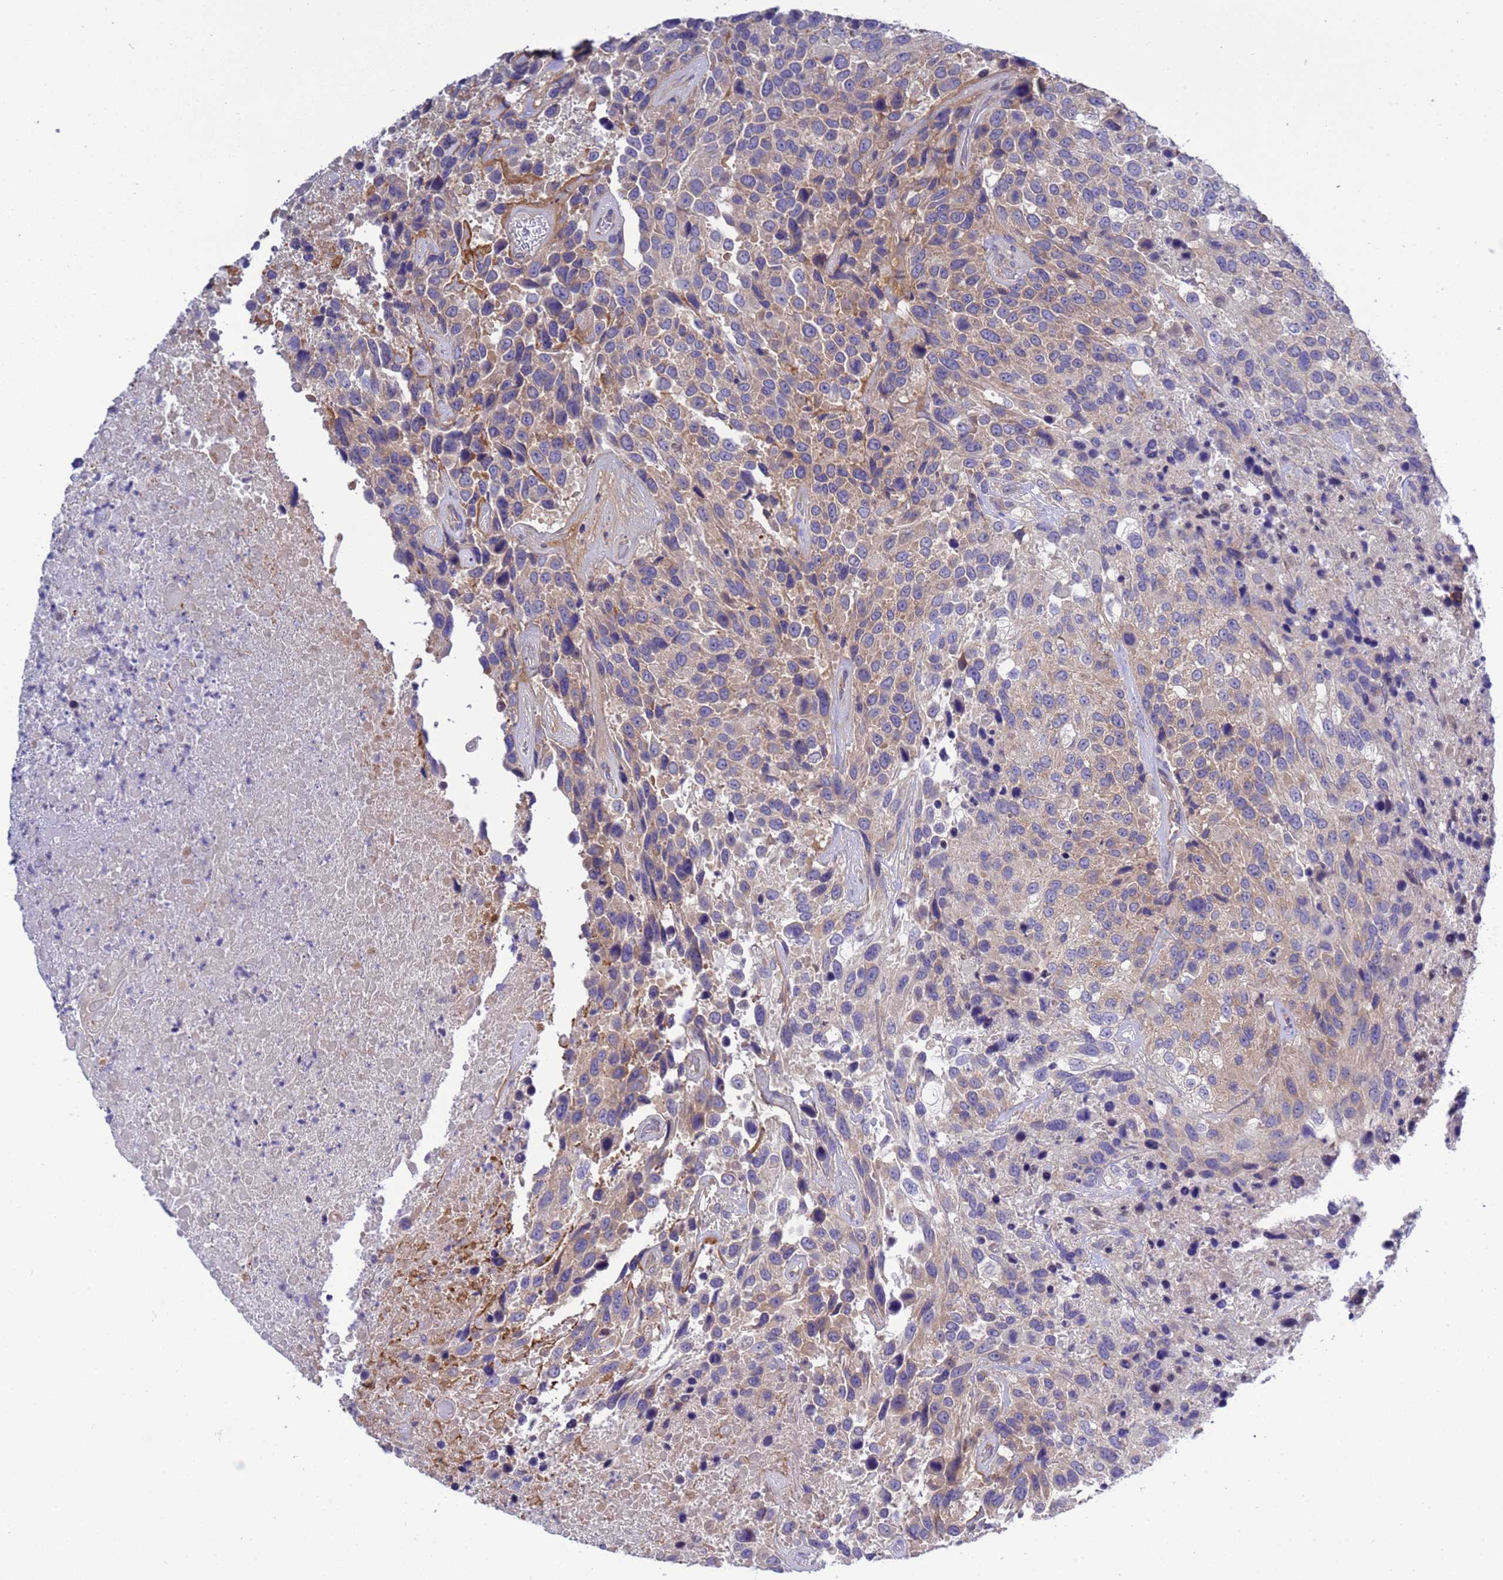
{"staining": {"intensity": "weak", "quantity": "25%-75%", "location": "cytoplasmic/membranous"}, "tissue": "urothelial cancer", "cell_type": "Tumor cells", "image_type": "cancer", "snomed": [{"axis": "morphology", "description": "Urothelial carcinoma, High grade"}, {"axis": "topography", "description": "Urinary bladder"}], "caption": "IHC (DAB) staining of human high-grade urothelial carcinoma displays weak cytoplasmic/membranous protein expression in approximately 25%-75% of tumor cells. (Stains: DAB in brown, nuclei in blue, Microscopy: brightfield microscopy at high magnification).", "gene": "RC3H2", "patient": {"sex": "female", "age": 70}}